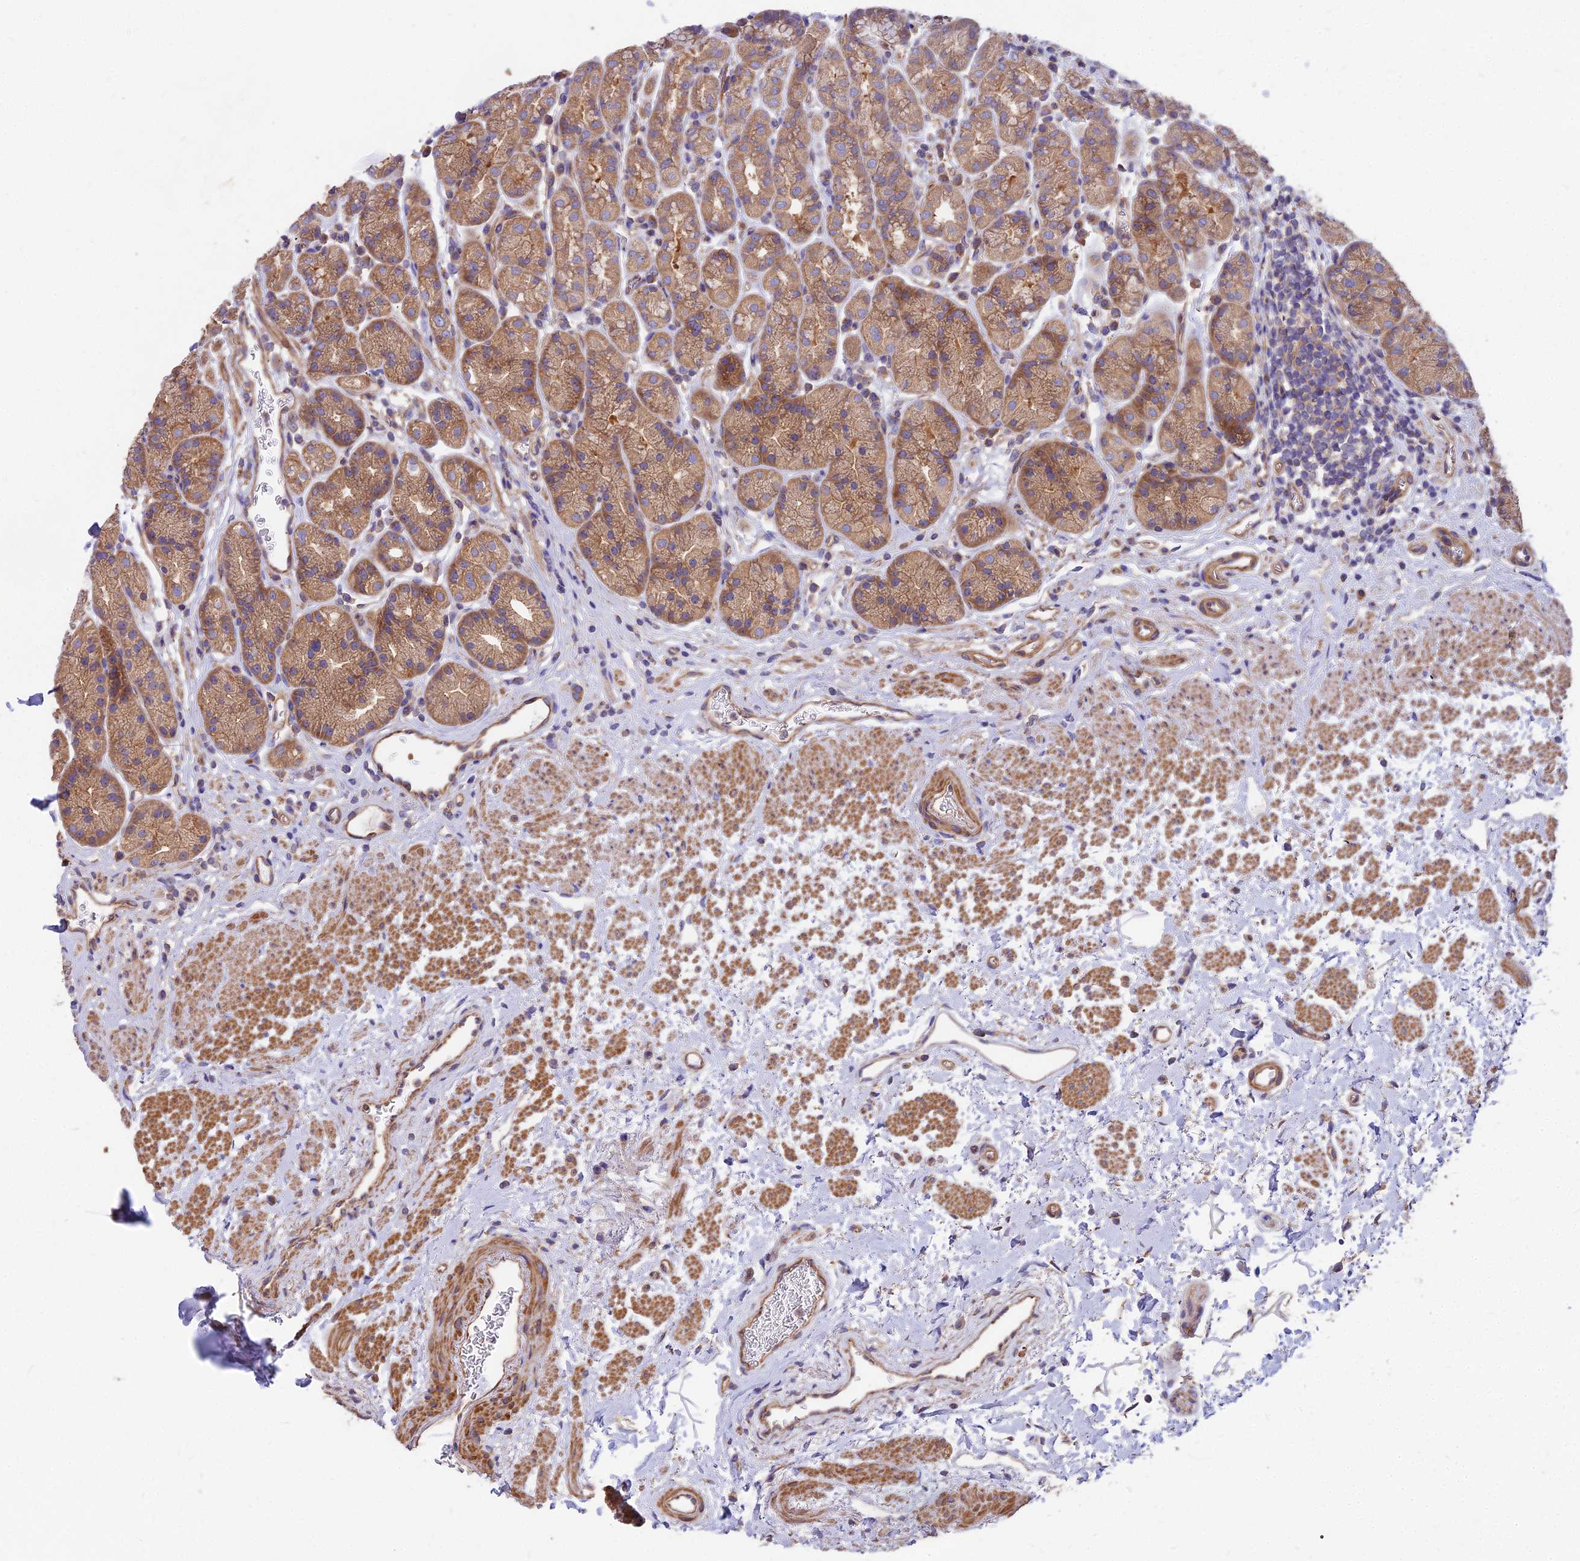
{"staining": {"intensity": "moderate", "quantity": ">75%", "location": "cytoplasmic/membranous"}, "tissue": "stomach", "cell_type": "Glandular cells", "image_type": "normal", "snomed": [{"axis": "morphology", "description": "Normal tissue, NOS"}, {"axis": "topography", "description": "Stomach"}], "caption": "Brown immunohistochemical staining in unremarkable human stomach shows moderate cytoplasmic/membranous positivity in approximately >75% of glandular cells.", "gene": "DCTN3", "patient": {"sex": "male", "age": 63}}